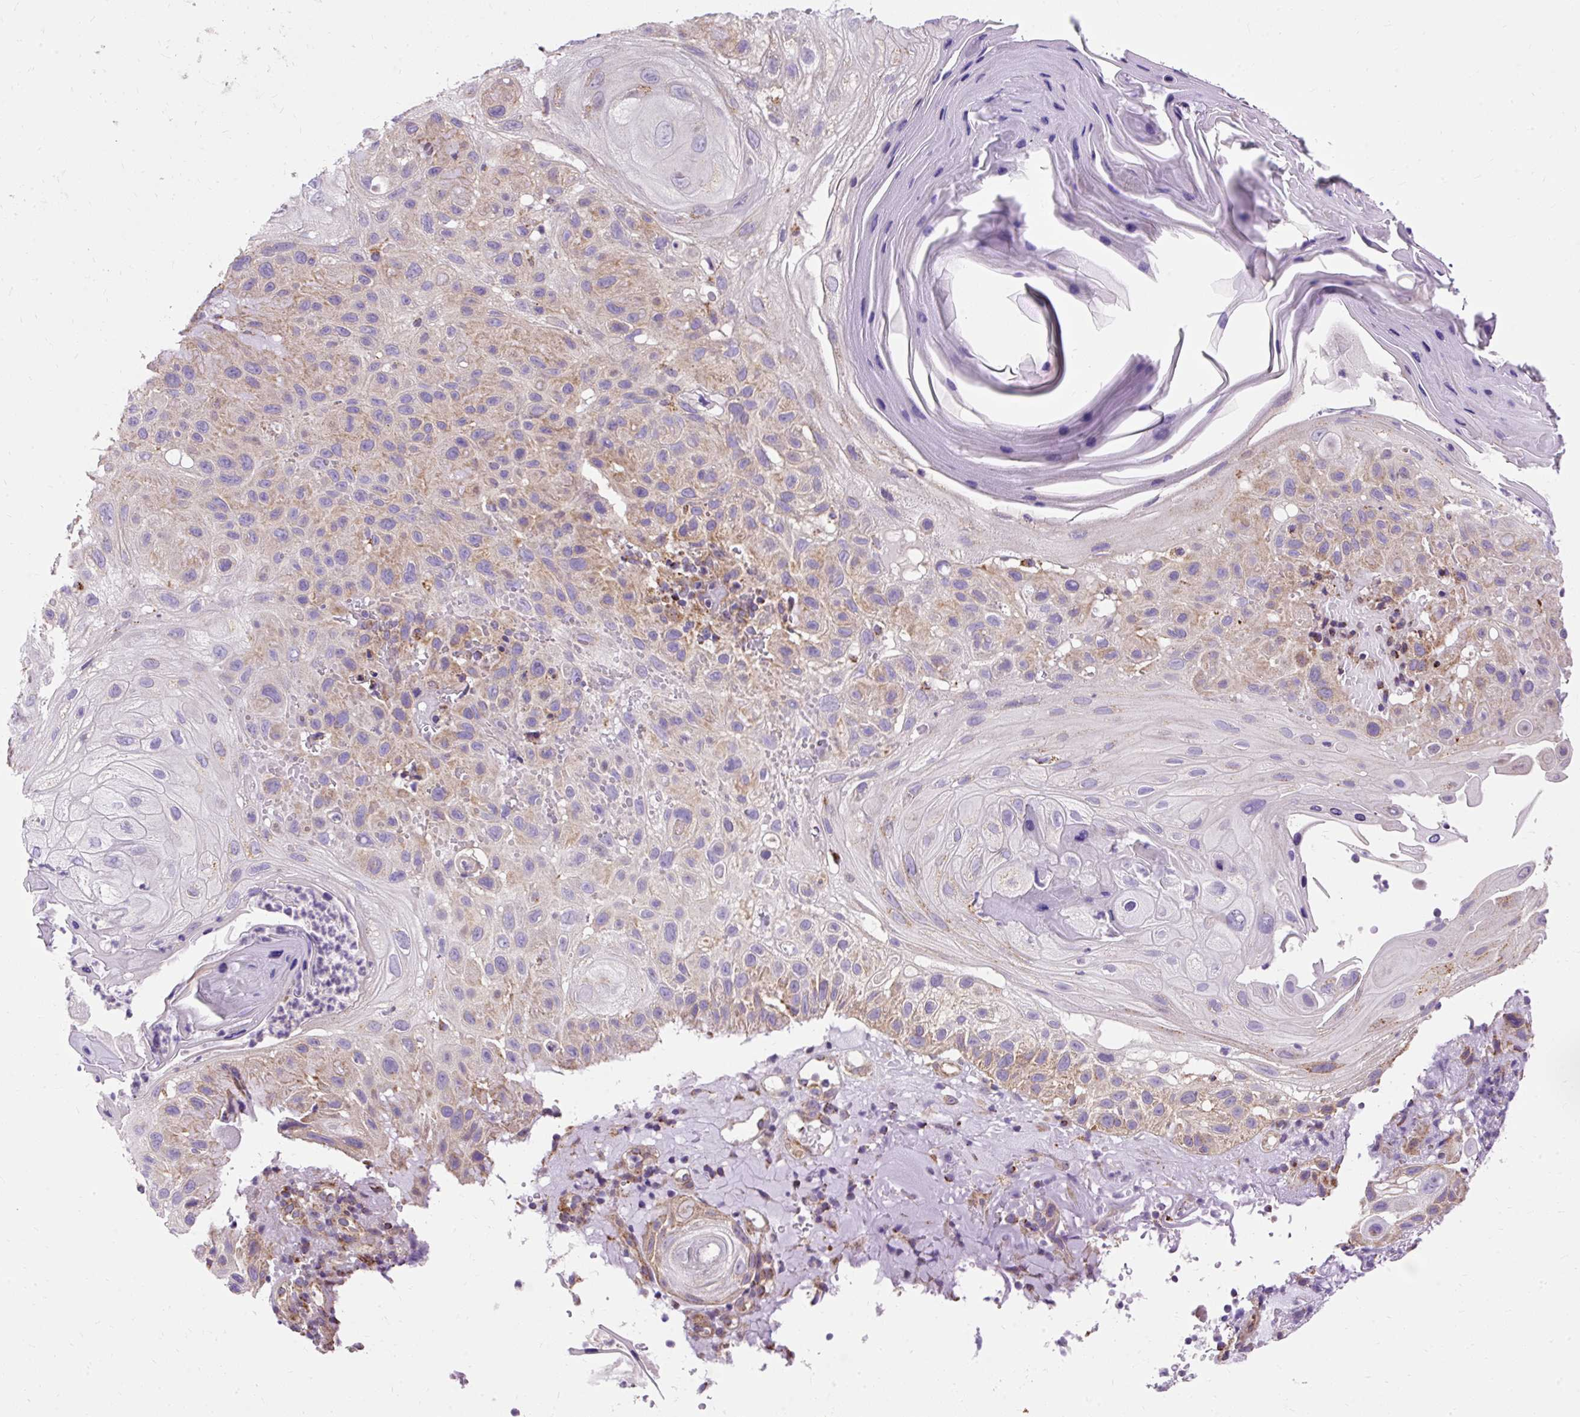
{"staining": {"intensity": "moderate", "quantity": "25%-75%", "location": "cytoplasmic/membranous"}, "tissue": "skin cancer", "cell_type": "Tumor cells", "image_type": "cancer", "snomed": [{"axis": "morphology", "description": "Normal tissue, NOS"}, {"axis": "morphology", "description": "Squamous cell carcinoma, NOS"}, {"axis": "topography", "description": "Skin"}], "caption": "Skin cancer tissue exhibits moderate cytoplasmic/membranous staining in about 25%-75% of tumor cells, visualized by immunohistochemistry.", "gene": "CEP290", "patient": {"sex": "female", "age": 96}}